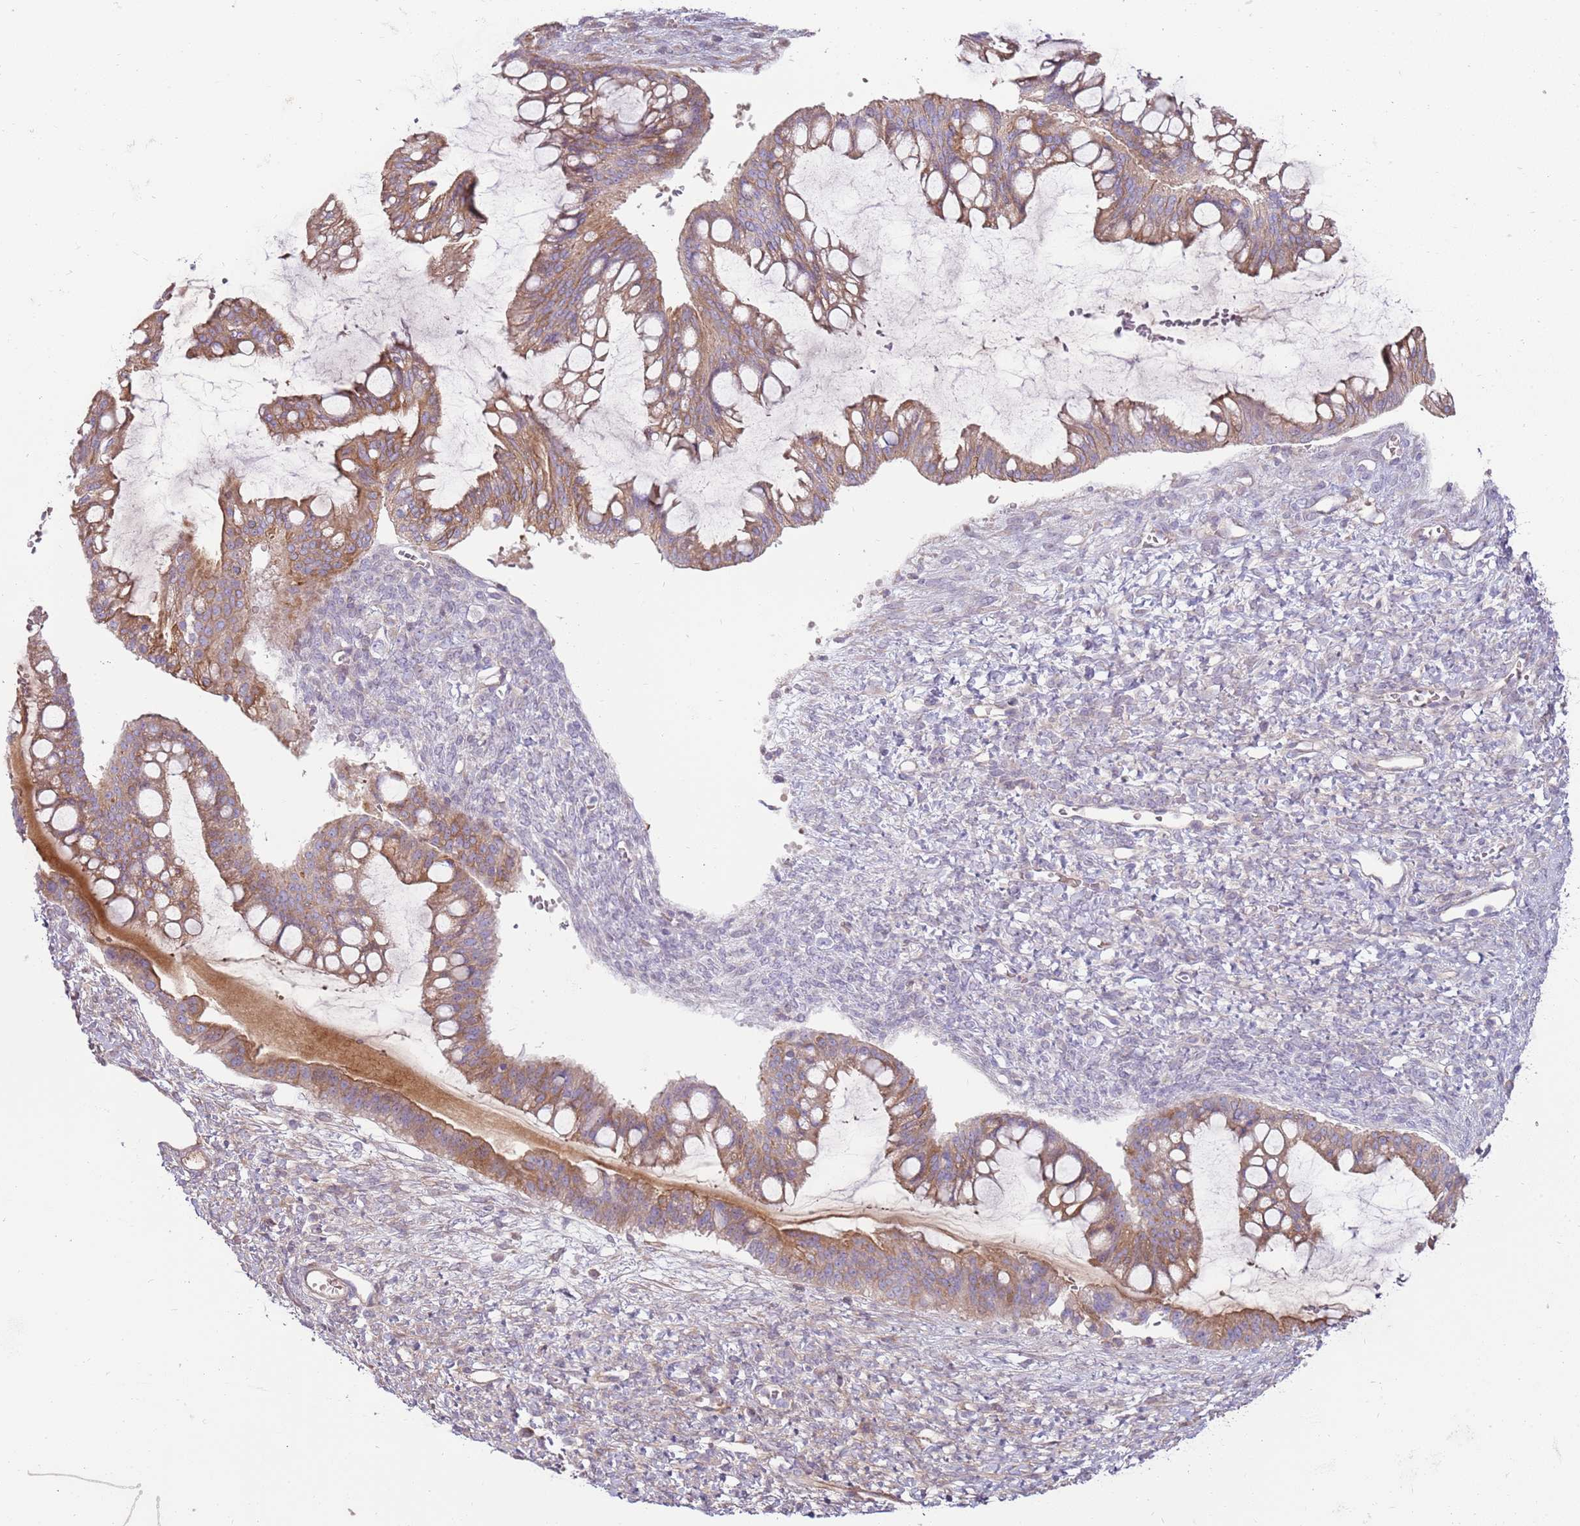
{"staining": {"intensity": "moderate", "quantity": ">75%", "location": "cytoplasmic/membranous"}, "tissue": "ovarian cancer", "cell_type": "Tumor cells", "image_type": "cancer", "snomed": [{"axis": "morphology", "description": "Cystadenocarcinoma, mucinous, NOS"}, {"axis": "topography", "description": "Ovary"}], "caption": "DAB (3,3'-diaminobenzidine) immunohistochemical staining of human mucinous cystadenocarcinoma (ovarian) exhibits moderate cytoplasmic/membranous protein expression in about >75% of tumor cells.", "gene": "MCUB", "patient": {"sex": "female", "age": 73}}